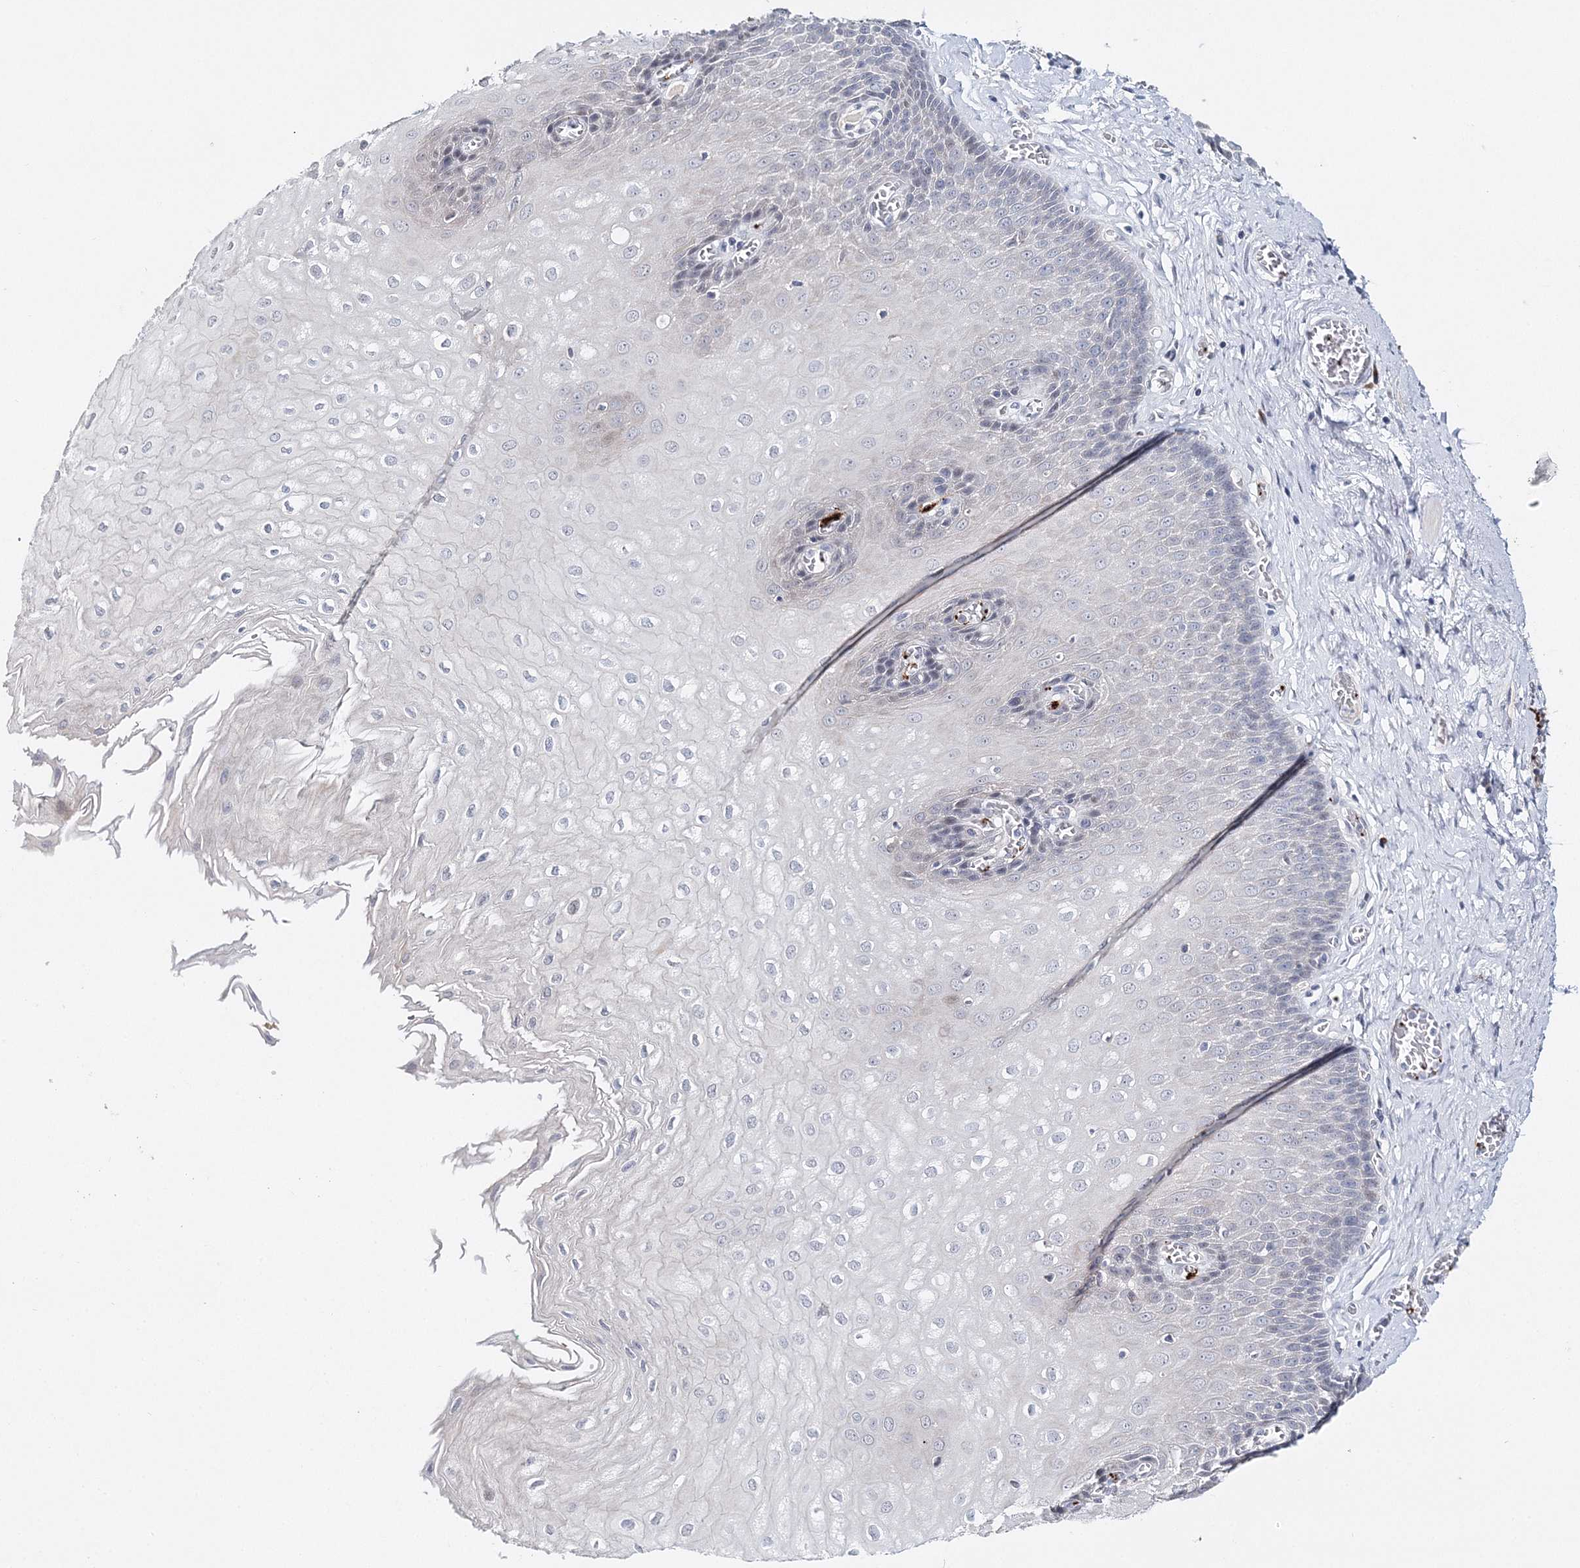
{"staining": {"intensity": "negative", "quantity": "none", "location": "none"}, "tissue": "esophagus", "cell_type": "Squamous epithelial cells", "image_type": "normal", "snomed": [{"axis": "morphology", "description": "Normal tissue, NOS"}, {"axis": "topography", "description": "Esophagus"}], "caption": "This photomicrograph is of unremarkable esophagus stained with immunohistochemistry (IHC) to label a protein in brown with the nuclei are counter-stained blue. There is no expression in squamous epithelial cells.", "gene": "MYOZ2", "patient": {"sex": "male", "age": 60}}